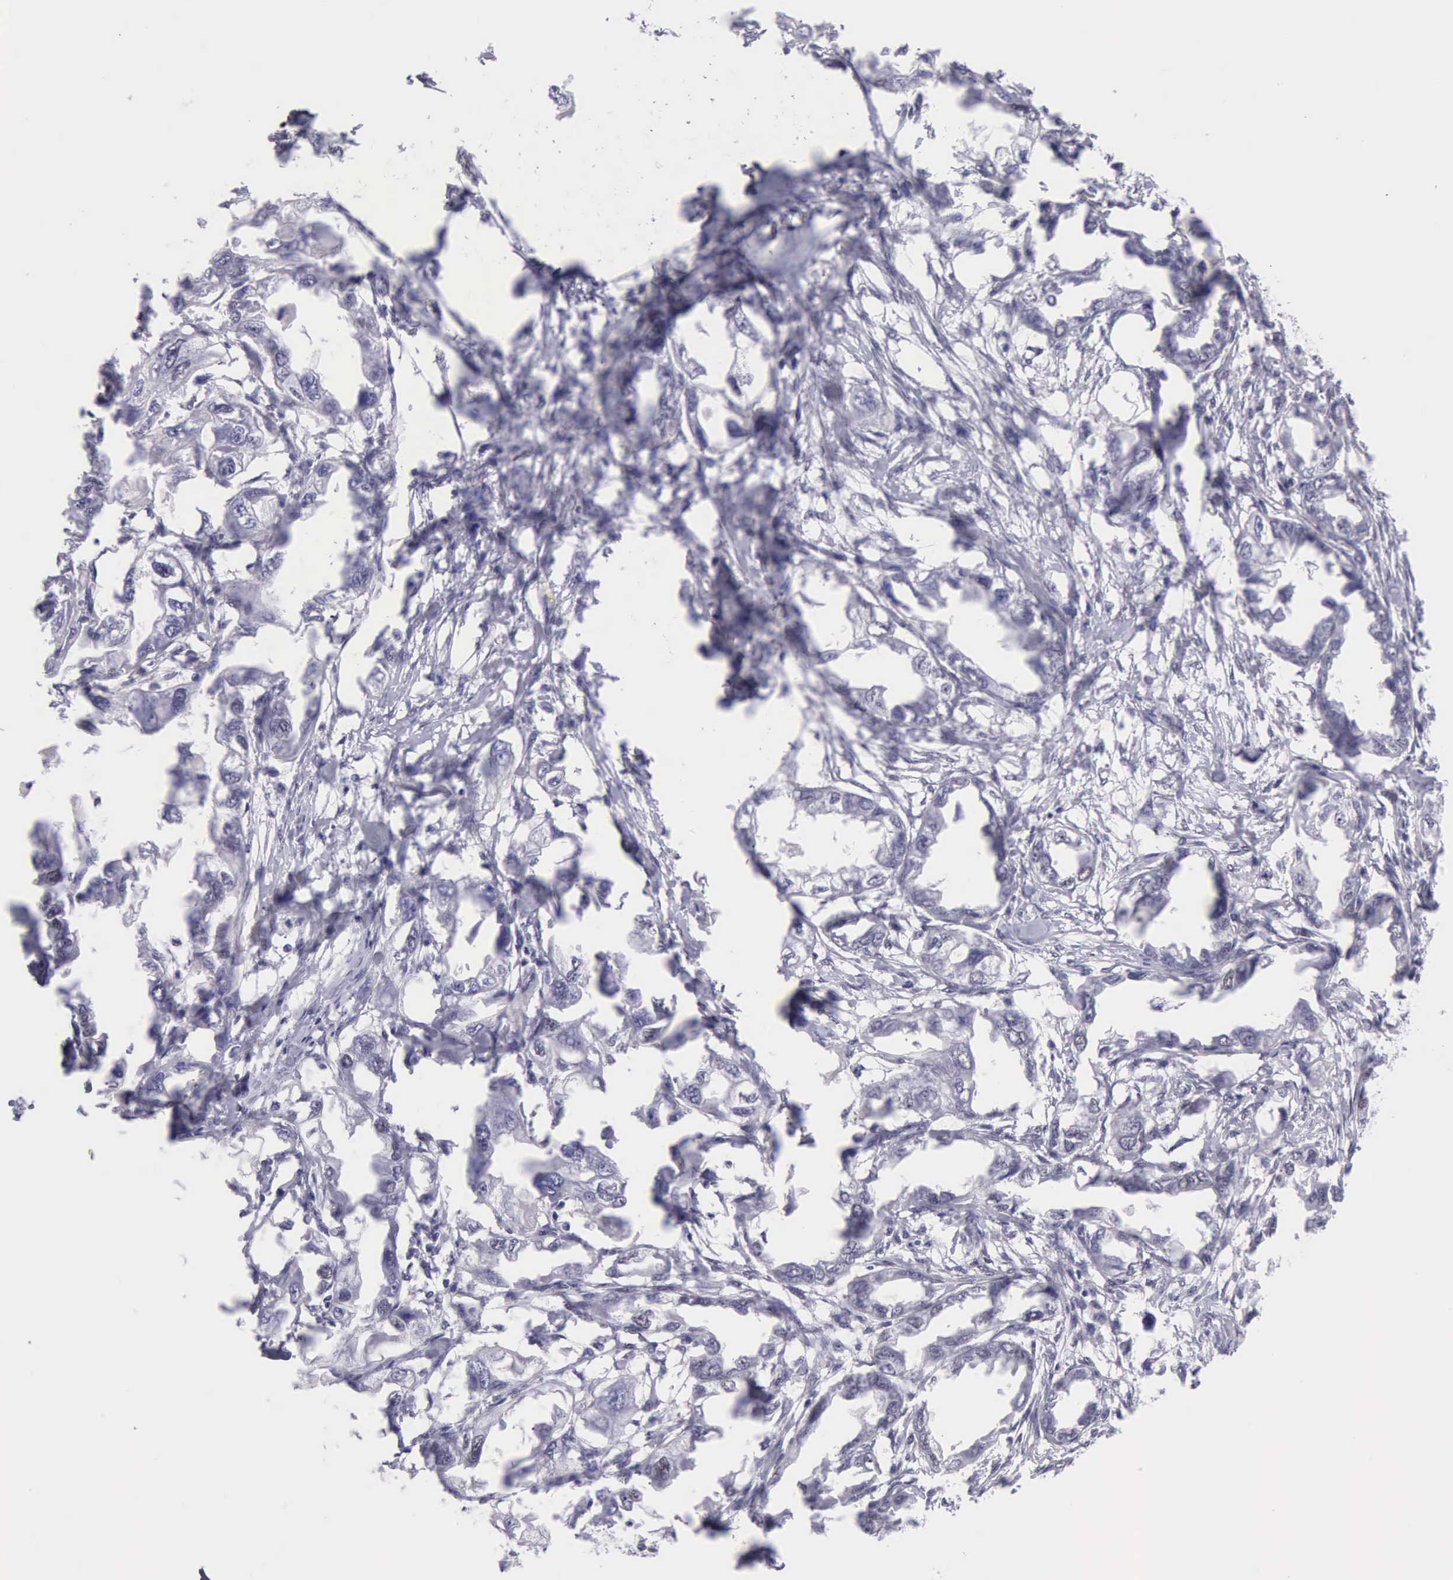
{"staining": {"intensity": "negative", "quantity": "none", "location": "none"}, "tissue": "endometrial cancer", "cell_type": "Tumor cells", "image_type": "cancer", "snomed": [{"axis": "morphology", "description": "Adenocarcinoma, NOS"}, {"axis": "topography", "description": "Endometrium"}], "caption": "A photomicrograph of adenocarcinoma (endometrial) stained for a protein displays no brown staining in tumor cells.", "gene": "EP300", "patient": {"sex": "female", "age": 67}}